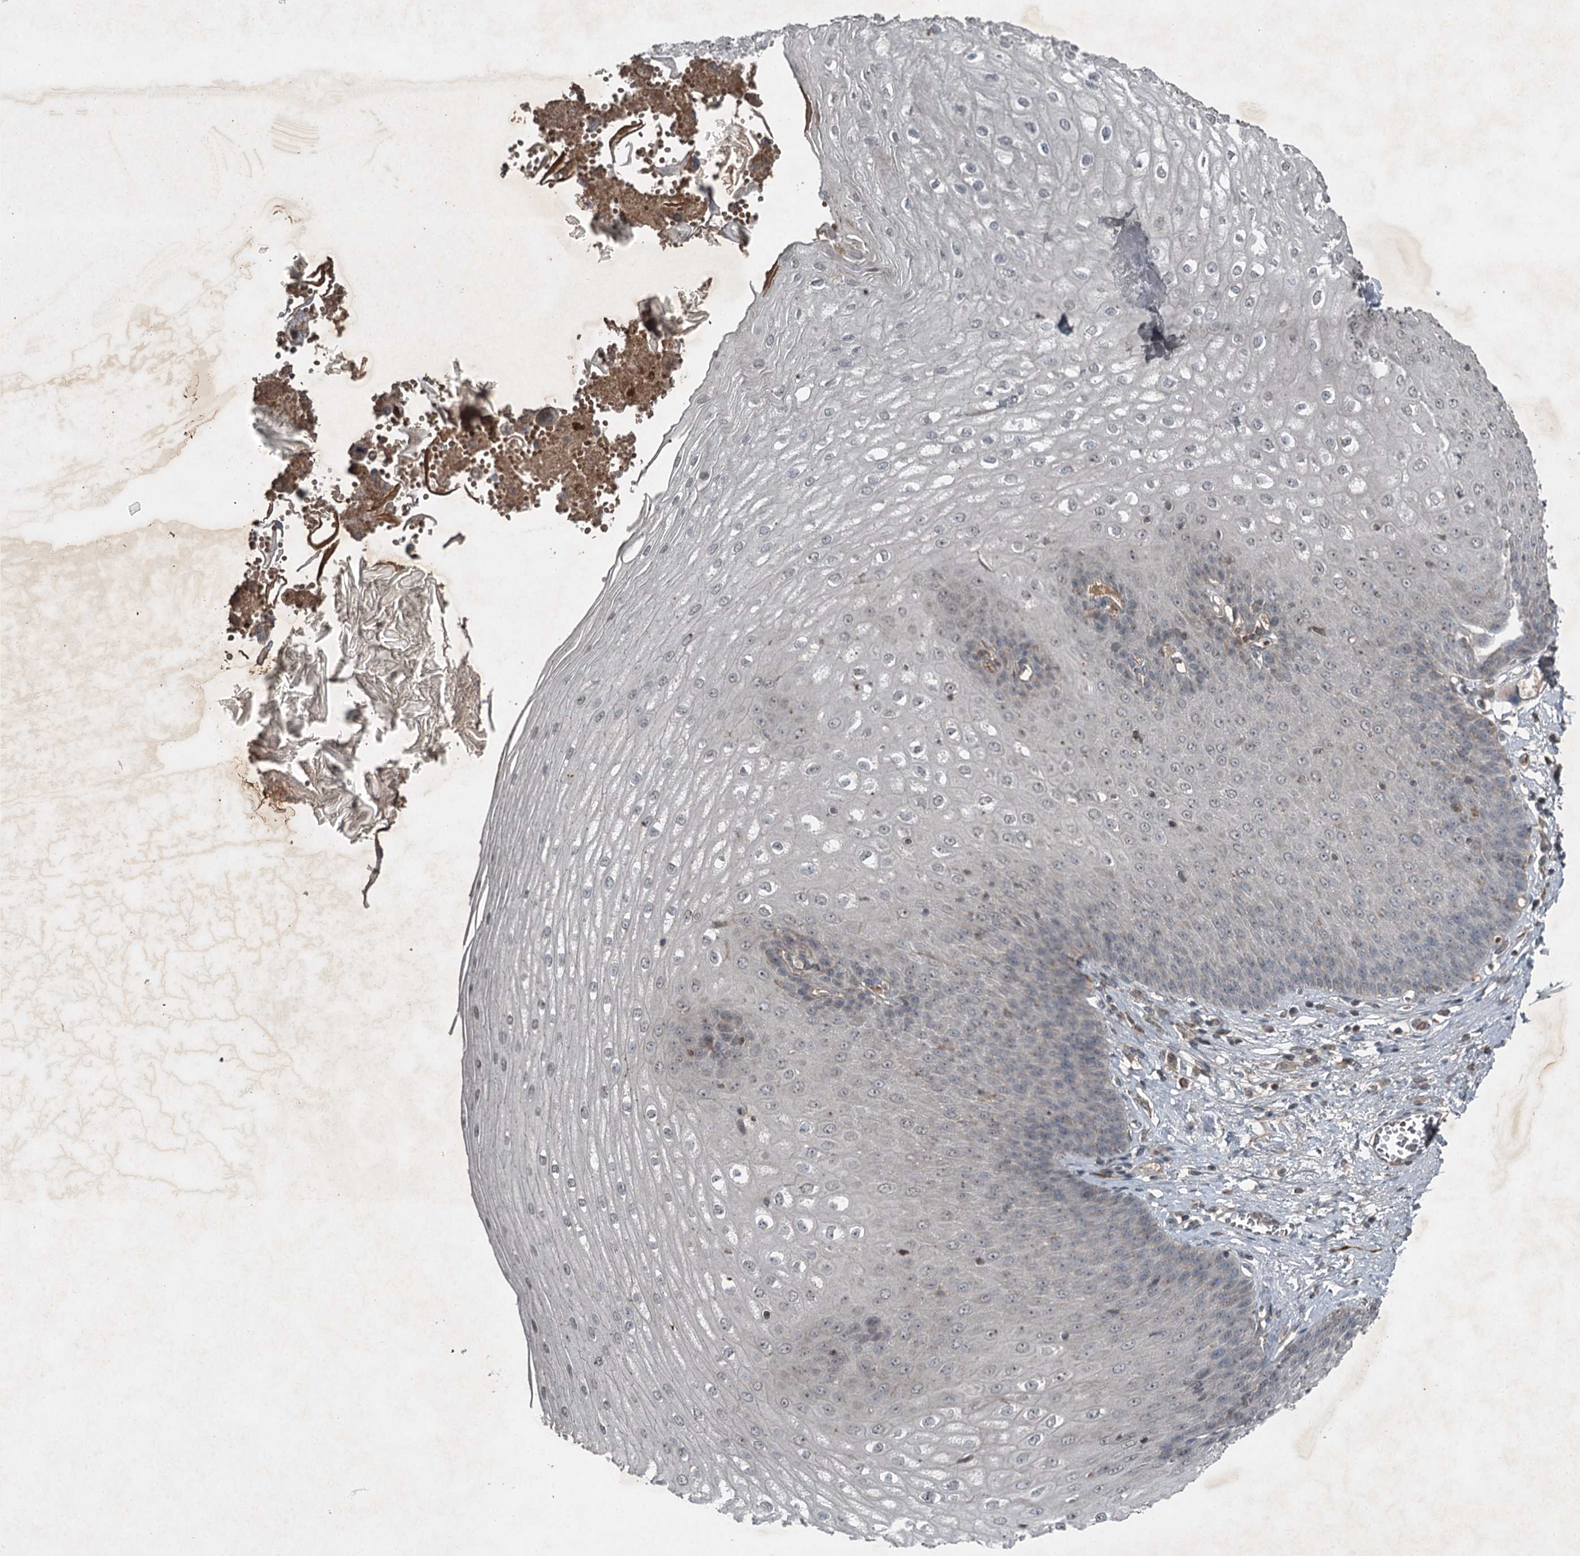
{"staining": {"intensity": "moderate", "quantity": "<25%", "location": "cytoplasmic/membranous"}, "tissue": "esophagus", "cell_type": "Squamous epithelial cells", "image_type": "normal", "snomed": [{"axis": "morphology", "description": "Normal tissue, NOS"}, {"axis": "topography", "description": "Esophagus"}], "caption": "About <25% of squamous epithelial cells in normal human esophagus demonstrate moderate cytoplasmic/membranous protein expression as visualized by brown immunohistochemical staining.", "gene": "SLC39A8", "patient": {"sex": "male", "age": 60}}